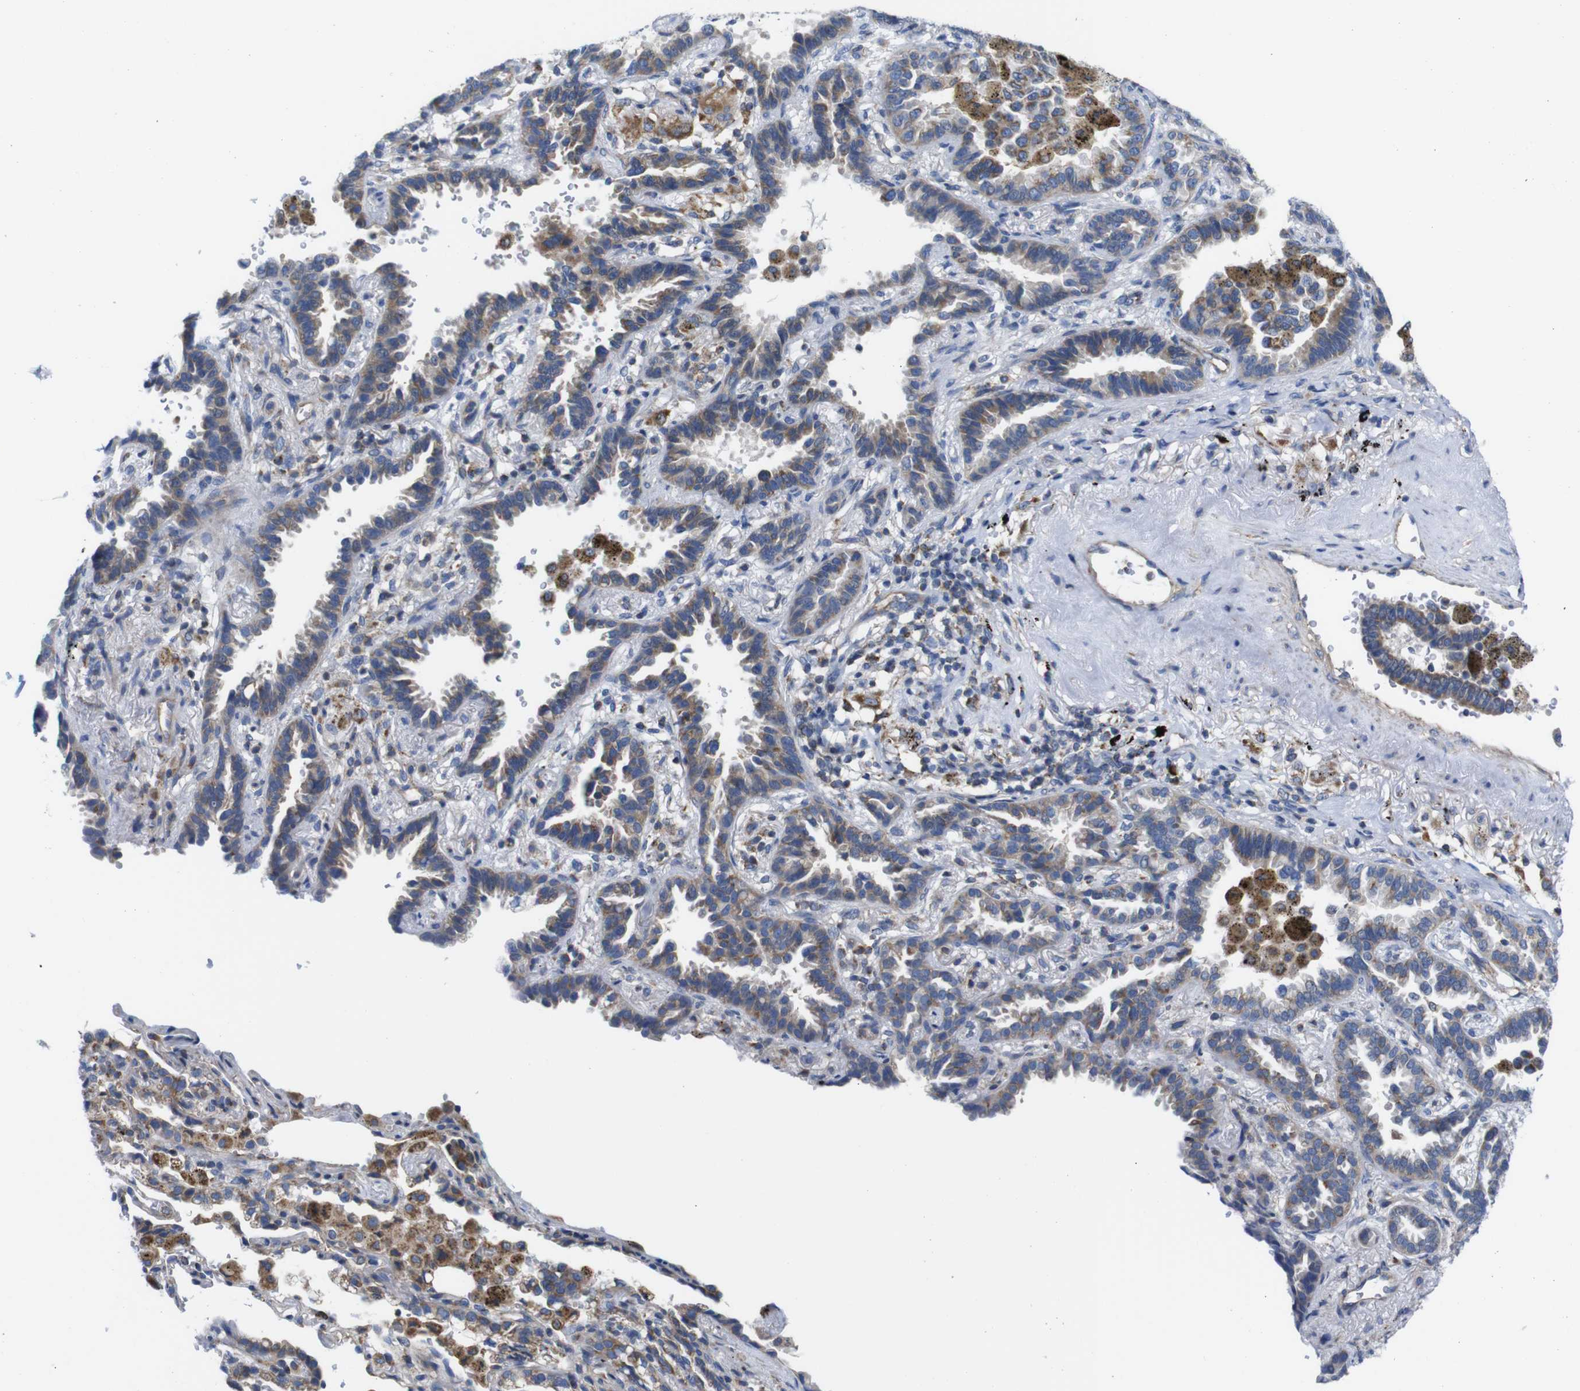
{"staining": {"intensity": "moderate", "quantity": ">75%", "location": "cytoplasmic/membranous"}, "tissue": "lung cancer", "cell_type": "Tumor cells", "image_type": "cancer", "snomed": [{"axis": "morphology", "description": "Normal tissue, NOS"}, {"axis": "morphology", "description": "Adenocarcinoma, NOS"}, {"axis": "topography", "description": "Lung"}], "caption": "Protein analysis of adenocarcinoma (lung) tissue shows moderate cytoplasmic/membranous positivity in about >75% of tumor cells. (DAB (3,3'-diaminobenzidine) = brown stain, brightfield microscopy at high magnification).", "gene": "PDCD1LG2", "patient": {"sex": "male", "age": 59}}